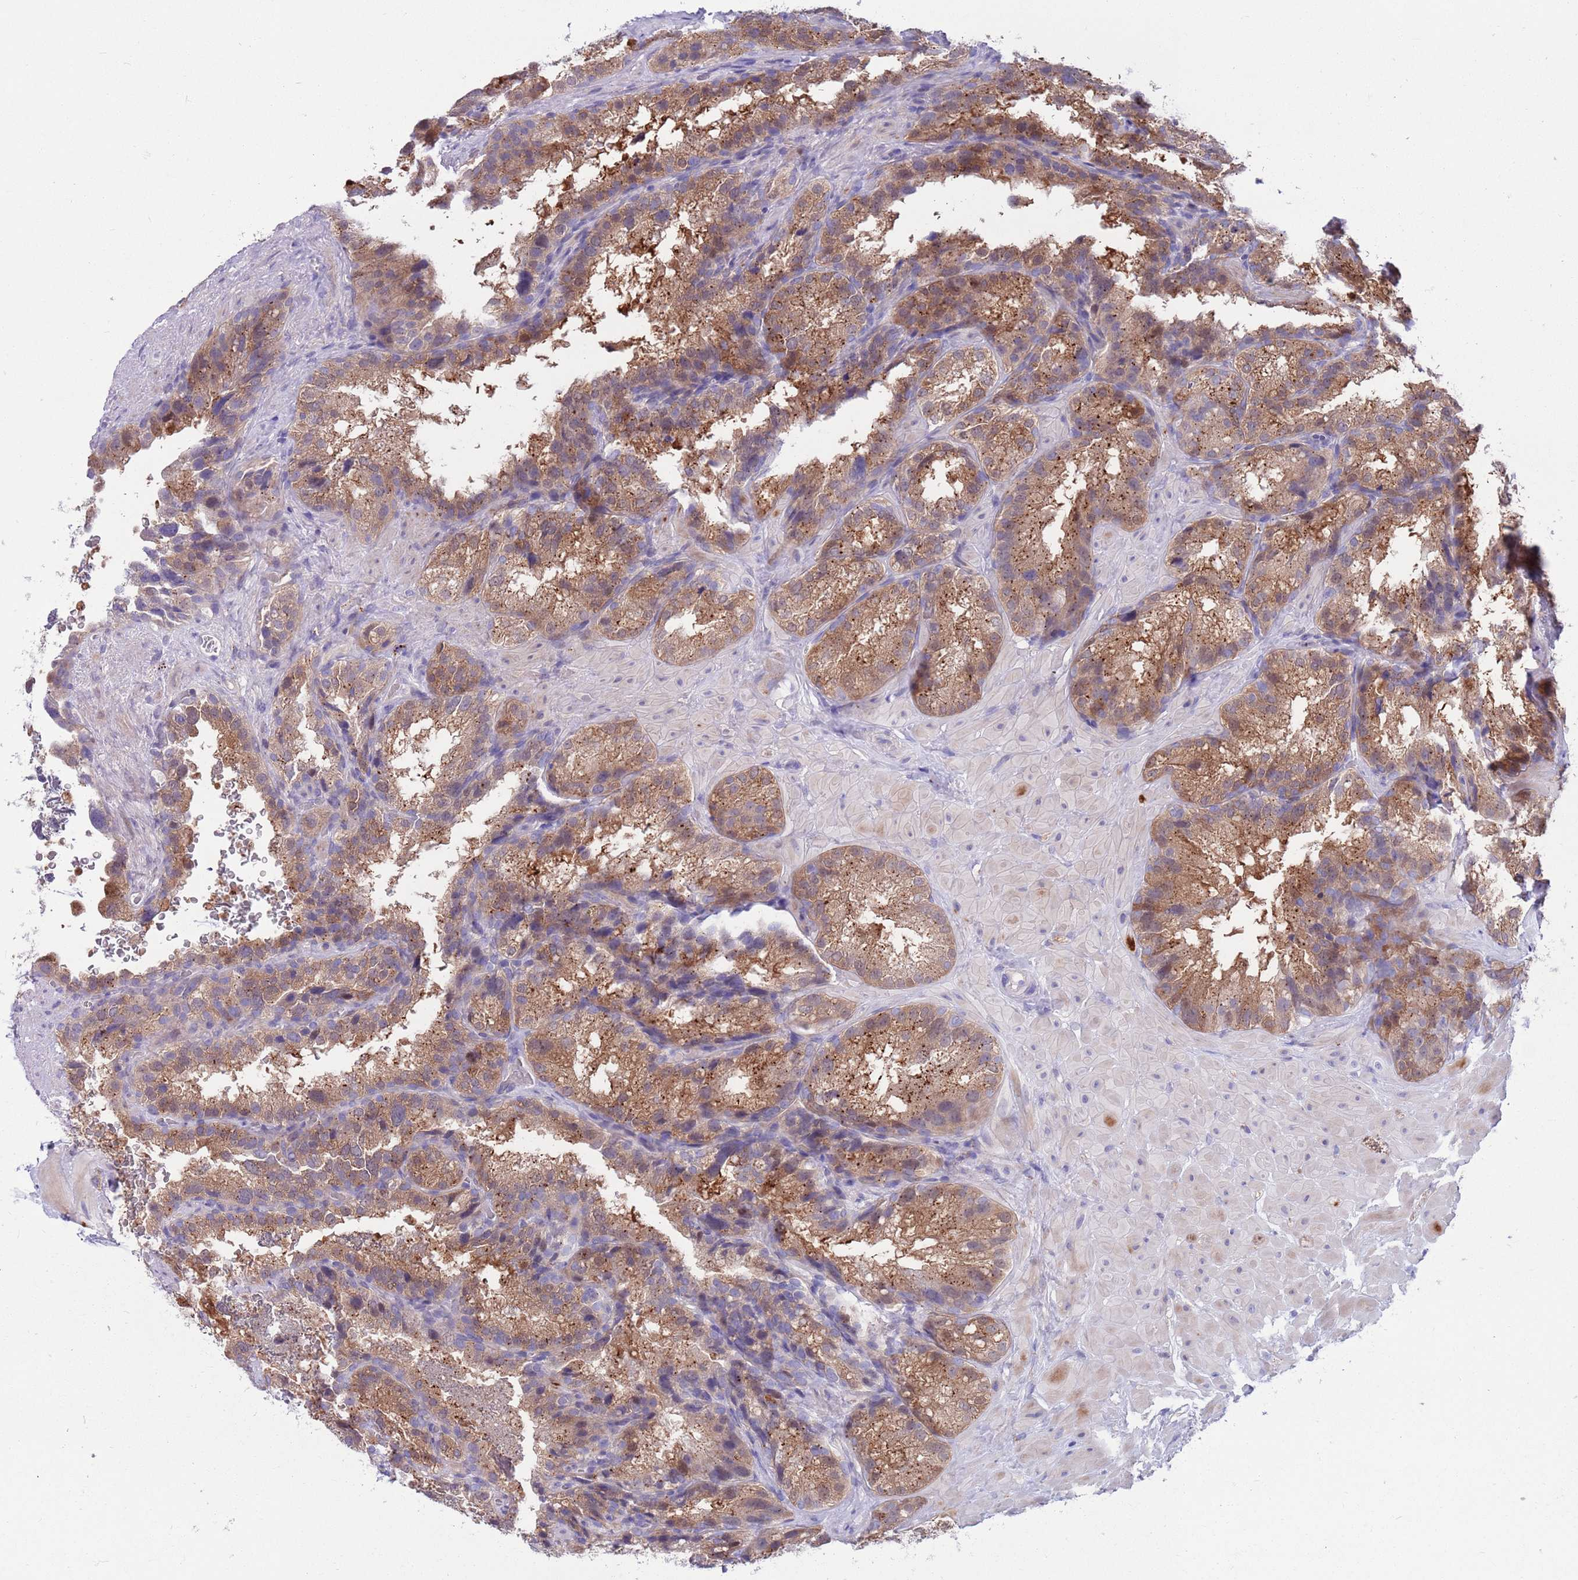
{"staining": {"intensity": "moderate", "quantity": ">75%", "location": "cytoplasmic/membranous"}, "tissue": "seminal vesicle", "cell_type": "Glandular cells", "image_type": "normal", "snomed": [{"axis": "morphology", "description": "Normal tissue, NOS"}, {"axis": "topography", "description": "Seminal veicle"}], "caption": "Brown immunohistochemical staining in normal human seminal vesicle reveals moderate cytoplasmic/membranous staining in approximately >75% of glandular cells. (DAB IHC, brown staining for protein, blue staining for nuclei).", "gene": "KLHL29", "patient": {"sex": "male", "age": 58}}